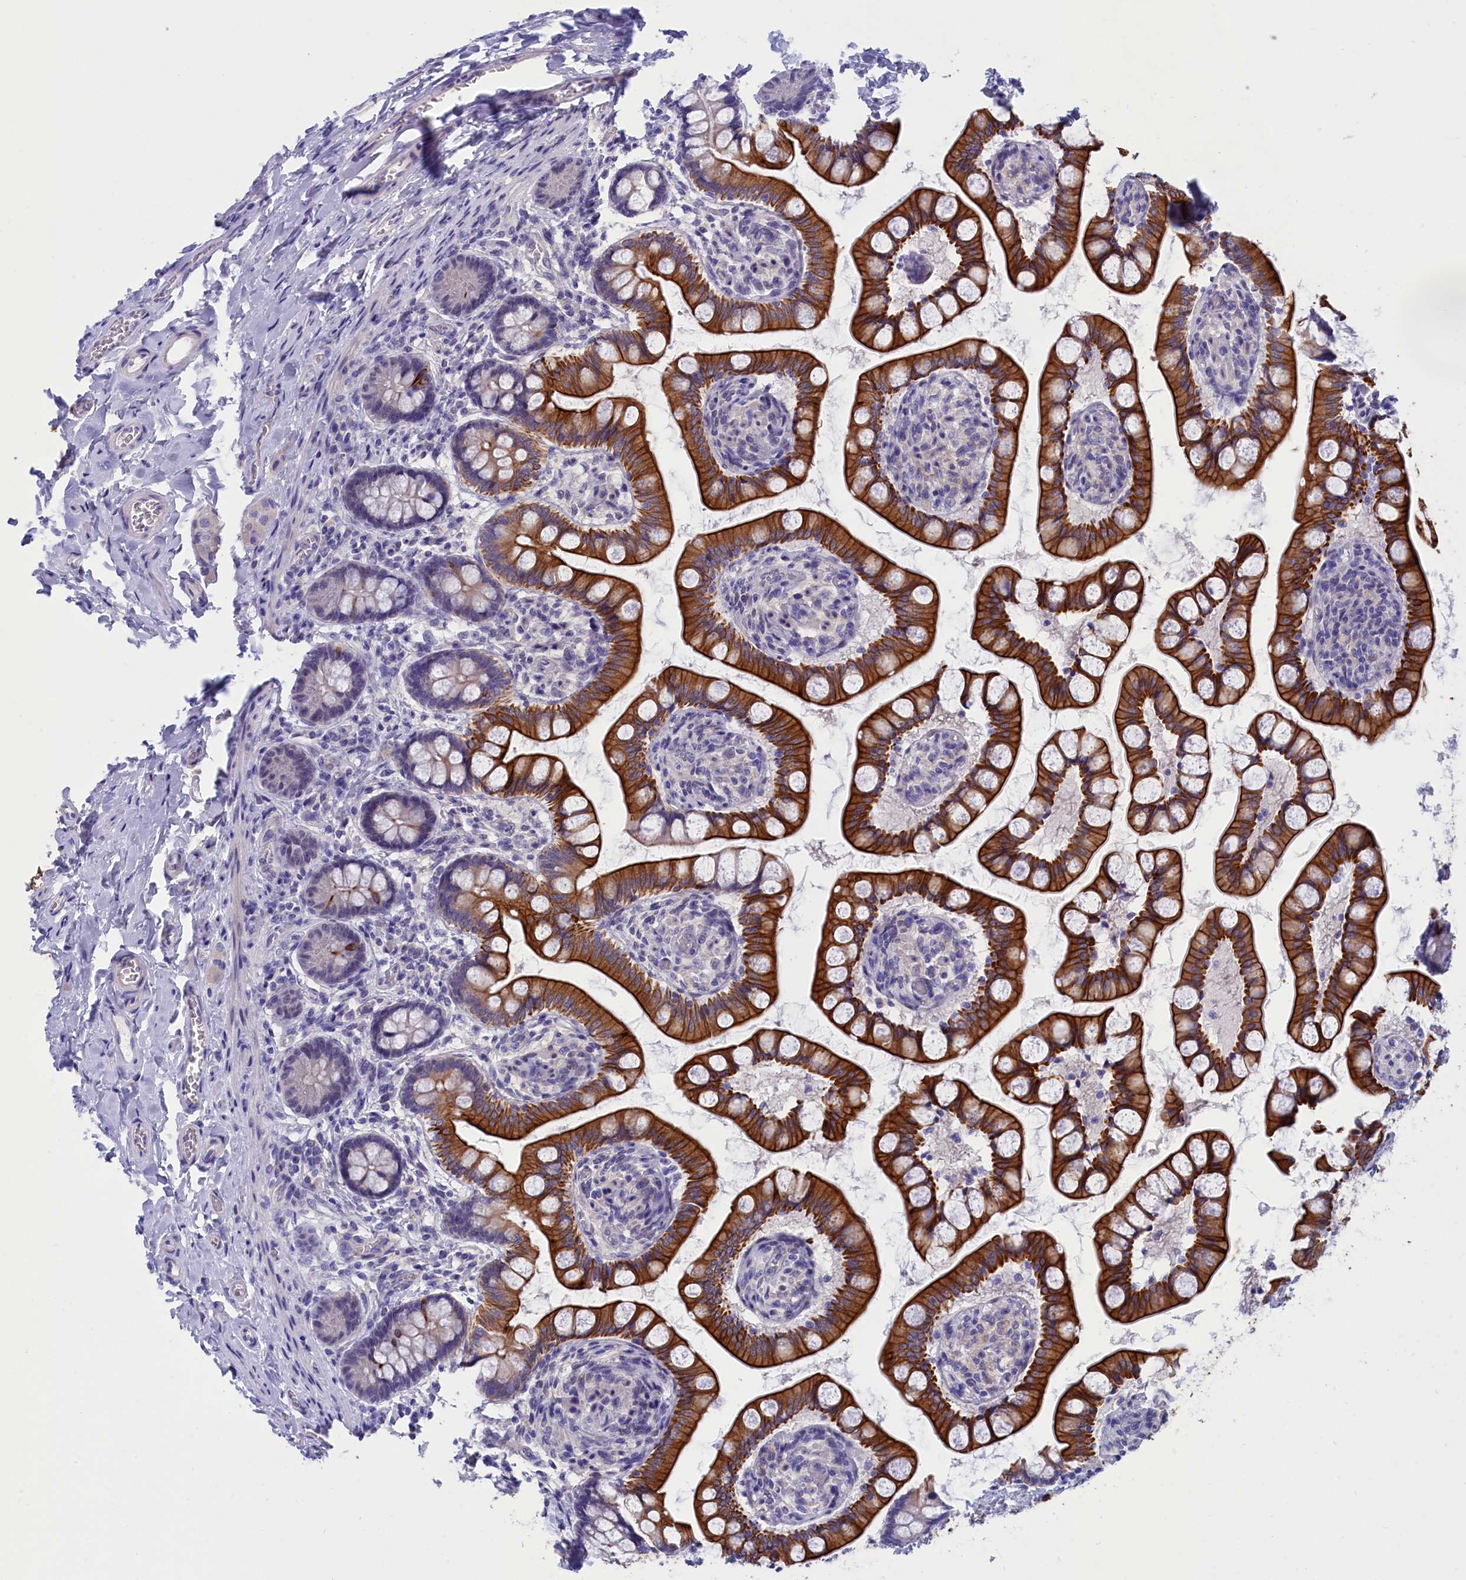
{"staining": {"intensity": "strong", "quantity": "25%-75%", "location": "cytoplasmic/membranous"}, "tissue": "small intestine", "cell_type": "Glandular cells", "image_type": "normal", "snomed": [{"axis": "morphology", "description": "Normal tissue, NOS"}, {"axis": "topography", "description": "Small intestine"}], "caption": "Immunohistochemistry (IHC) micrograph of benign small intestine stained for a protein (brown), which exhibits high levels of strong cytoplasmic/membranous staining in approximately 25%-75% of glandular cells.", "gene": "VPS35L", "patient": {"sex": "male", "age": 52}}